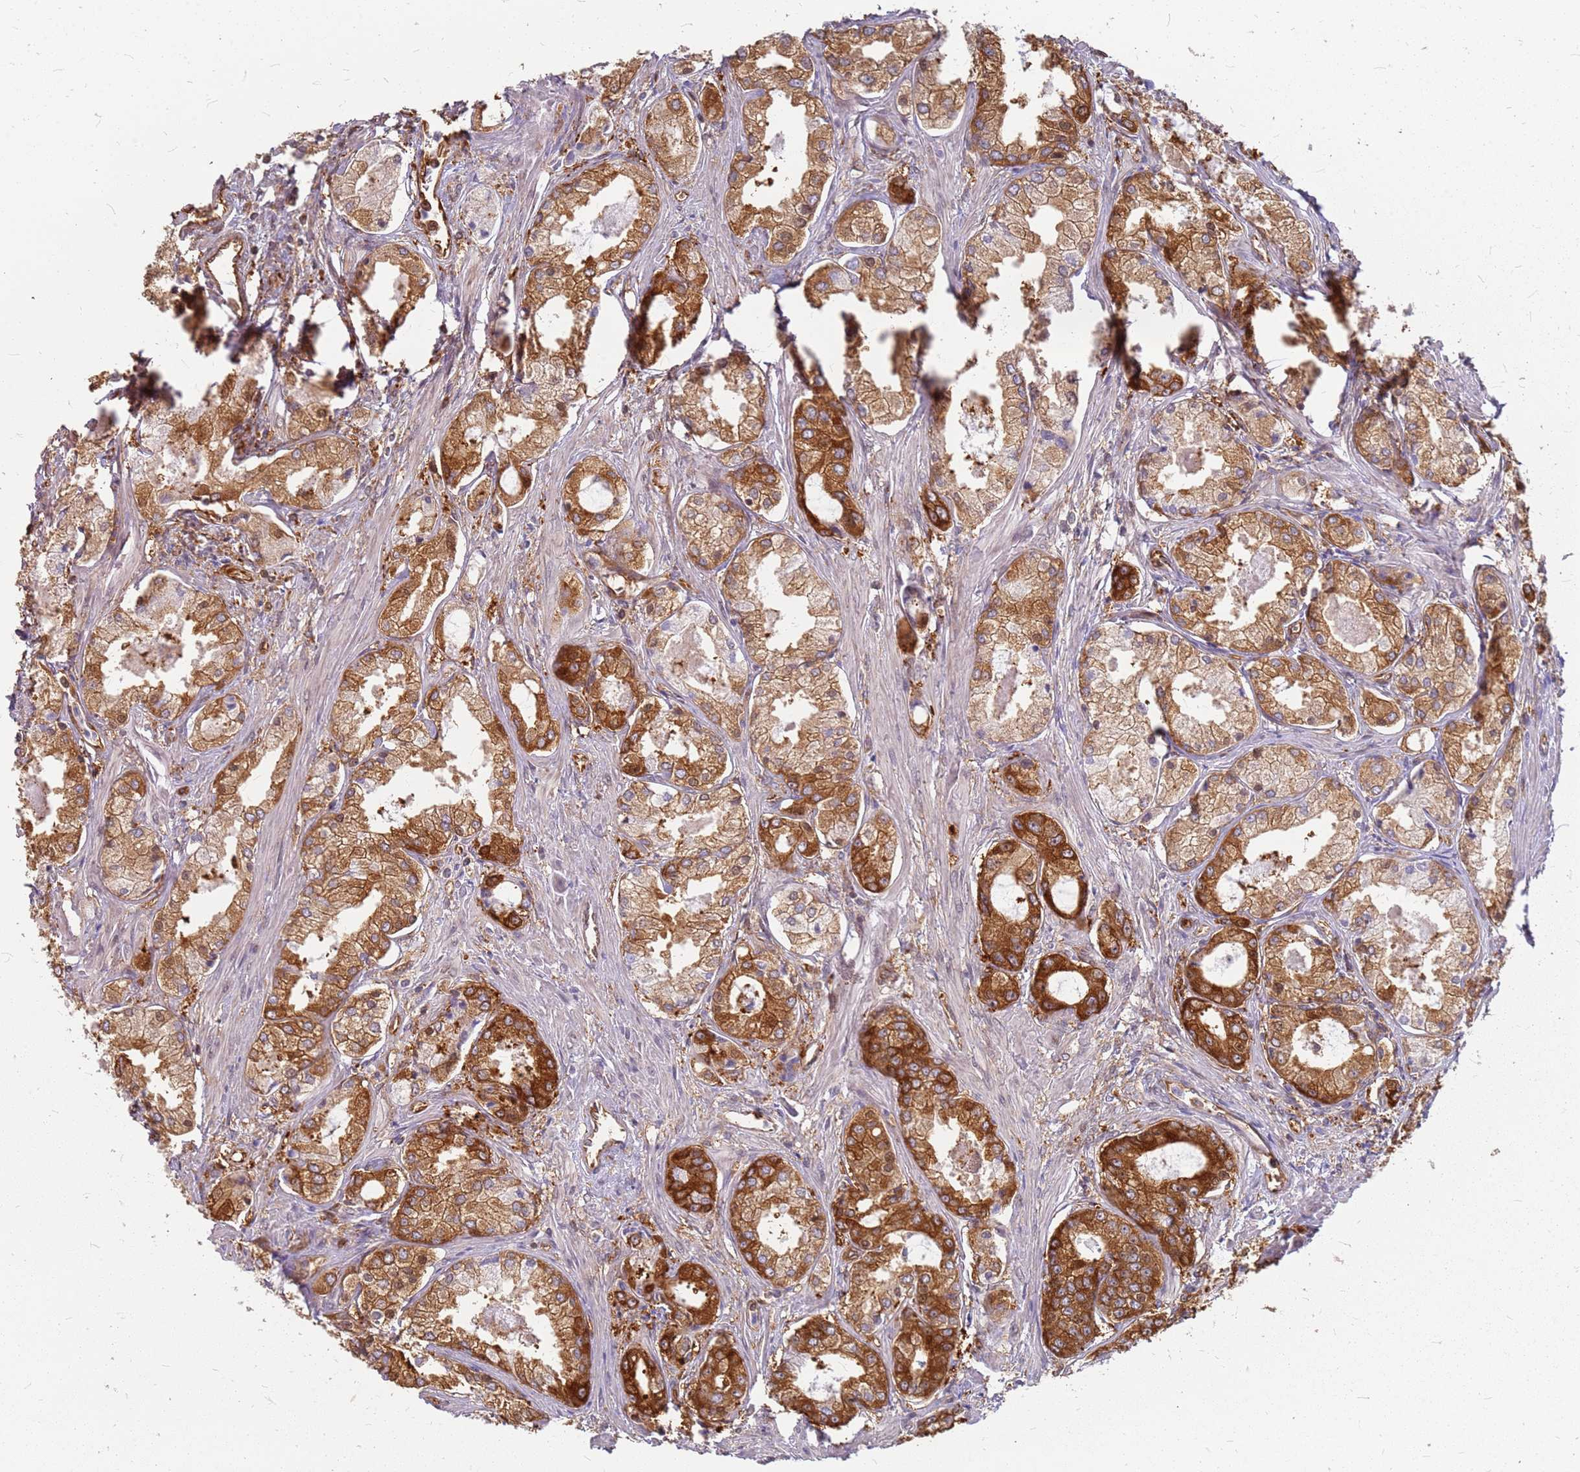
{"staining": {"intensity": "strong", "quantity": ">75%", "location": "cytoplasmic/membranous"}, "tissue": "prostate cancer", "cell_type": "Tumor cells", "image_type": "cancer", "snomed": [{"axis": "morphology", "description": "Adenocarcinoma, Low grade"}, {"axis": "topography", "description": "Prostate"}], "caption": "About >75% of tumor cells in human prostate cancer reveal strong cytoplasmic/membranous protein staining as visualized by brown immunohistochemical staining.", "gene": "HDX", "patient": {"sex": "male", "age": 68}}